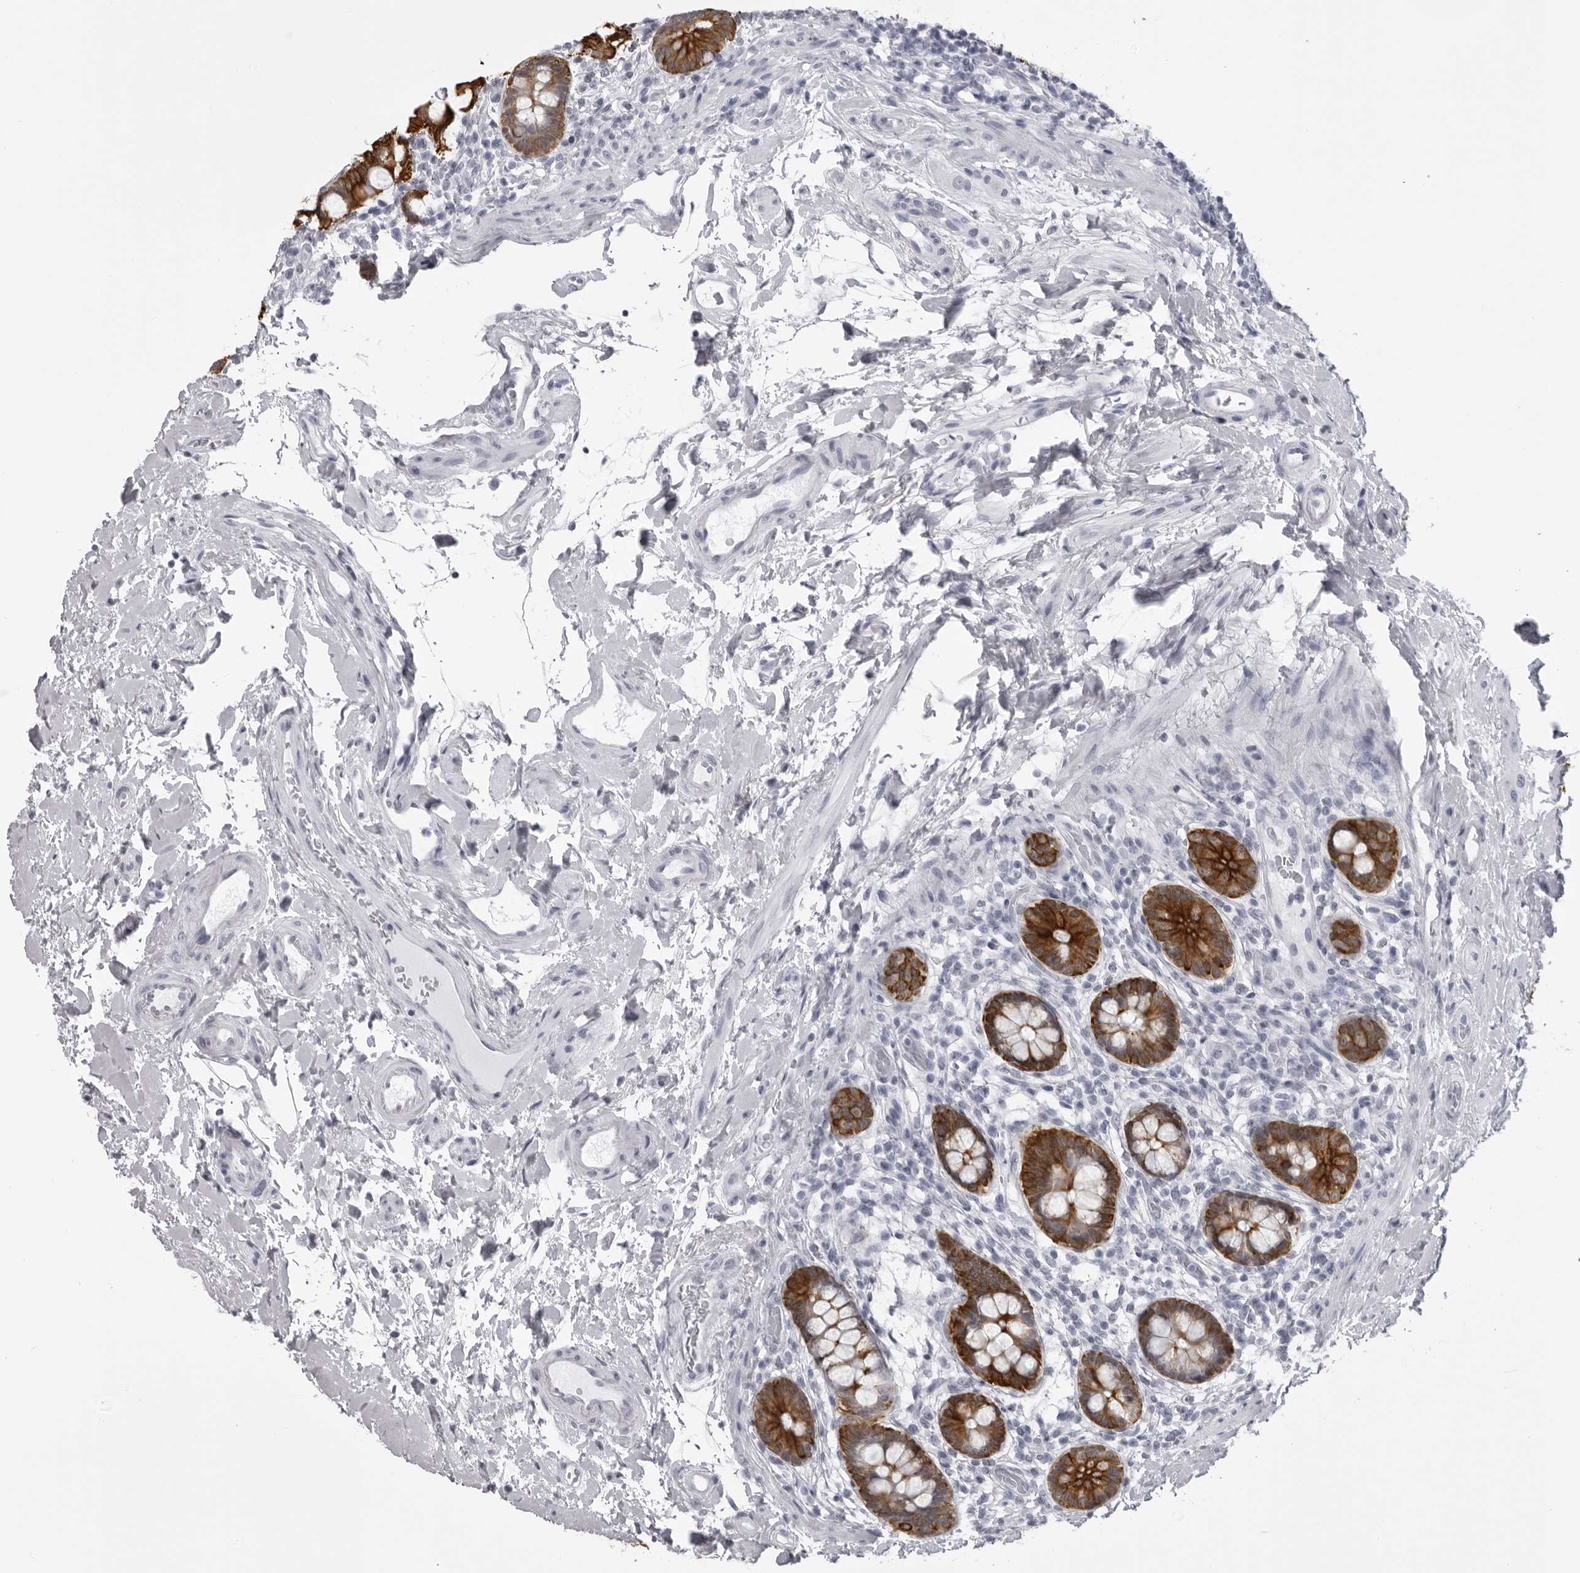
{"staining": {"intensity": "strong", "quantity": ">75%", "location": "cytoplasmic/membranous"}, "tissue": "small intestine", "cell_type": "Glandular cells", "image_type": "normal", "snomed": [{"axis": "morphology", "description": "Normal tissue, NOS"}, {"axis": "topography", "description": "Small intestine"}], "caption": "High-power microscopy captured an immunohistochemistry photomicrograph of unremarkable small intestine, revealing strong cytoplasmic/membranous expression in approximately >75% of glandular cells. Nuclei are stained in blue.", "gene": "UROD", "patient": {"sex": "female", "age": 84}}